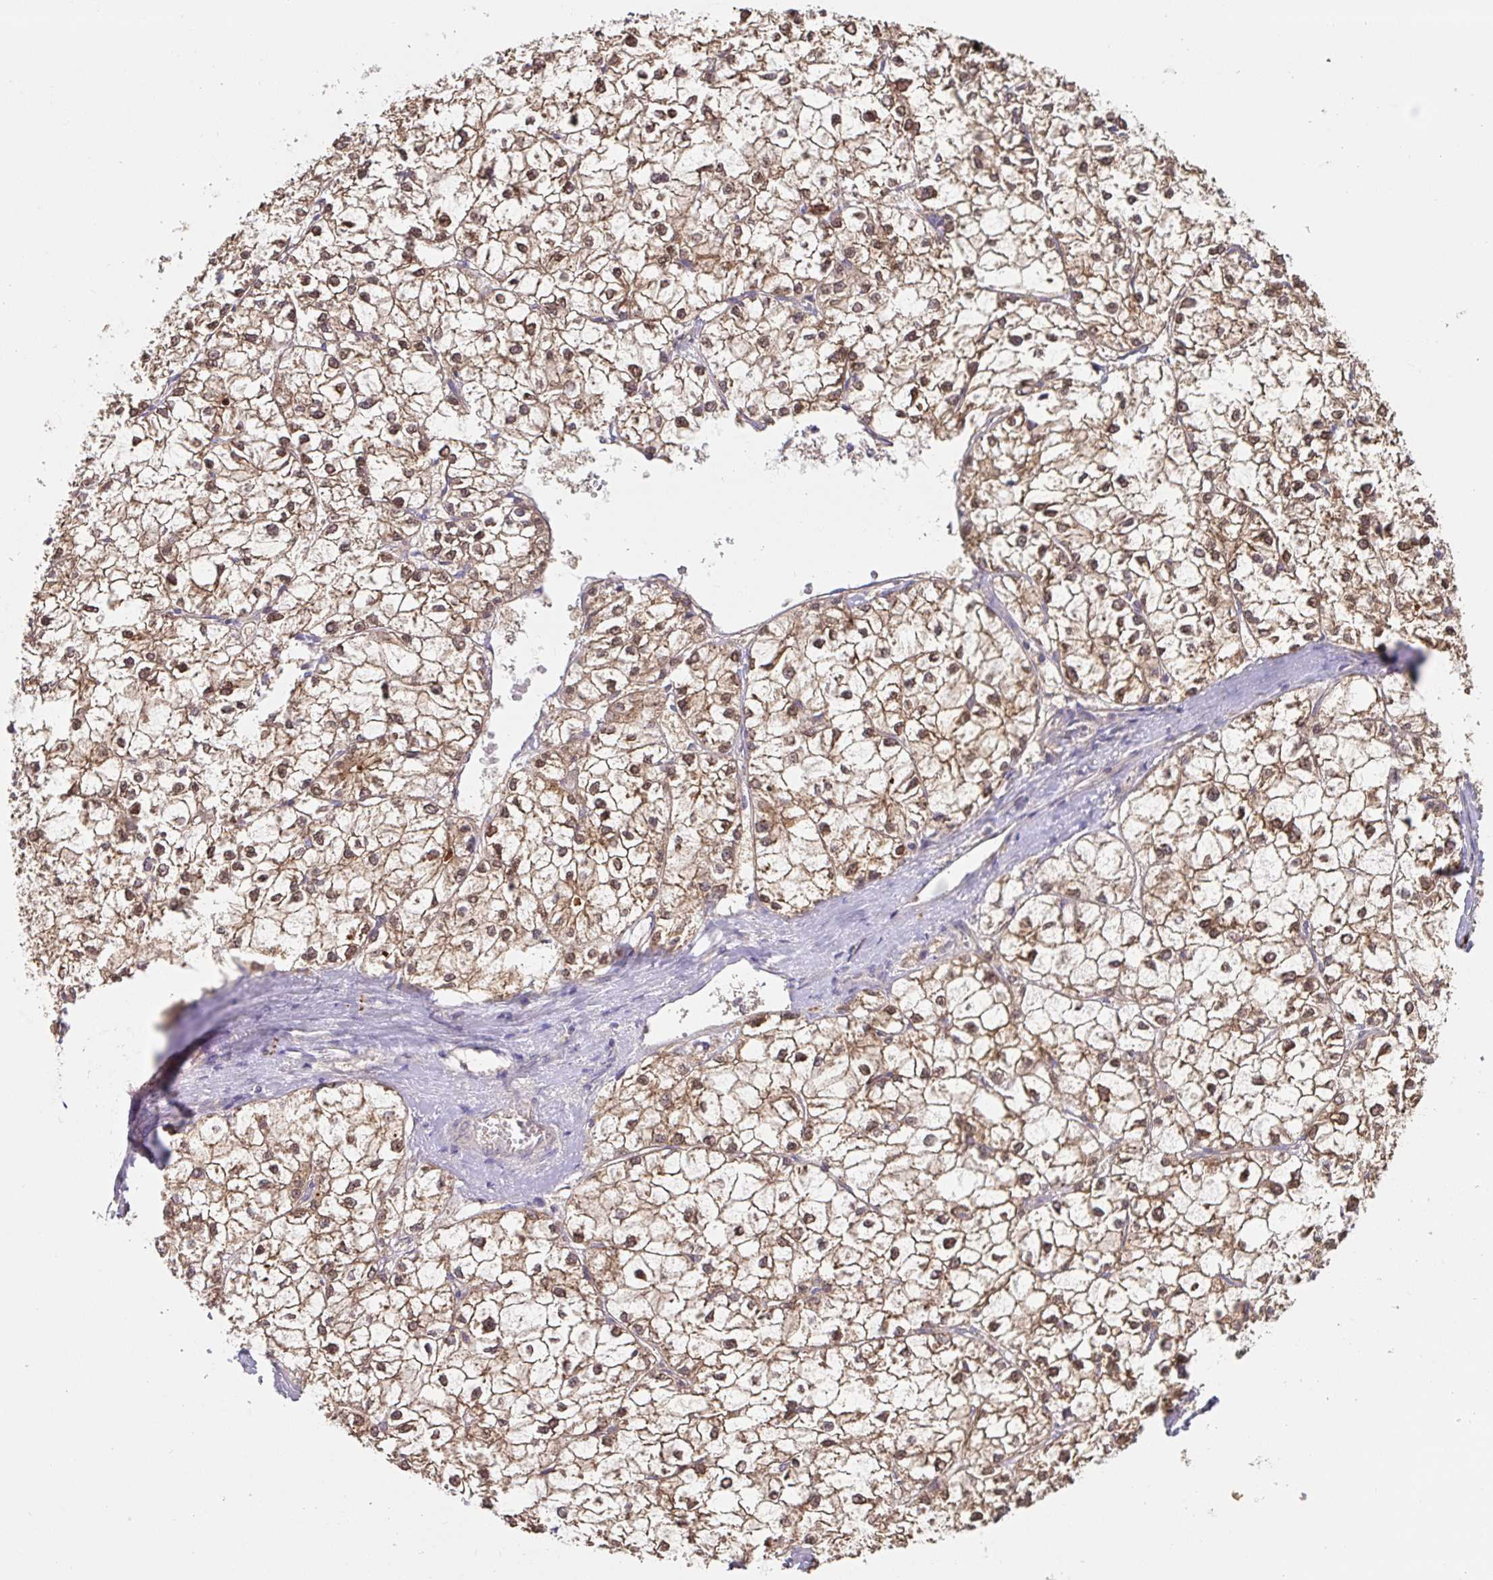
{"staining": {"intensity": "moderate", "quantity": ">75%", "location": "cytoplasmic/membranous"}, "tissue": "liver cancer", "cell_type": "Tumor cells", "image_type": "cancer", "snomed": [{"axis": "morphology", "description": "Carcinoma, Hepatocellular, NOS"}, {"axis": "topography", "description": "Liver"}], "caption": "About >75% of tumor cells in human liver cancer reveal moderate cytoplasmic/membranous protein positivity as visualized by brown immunohistochemical staining.", "gene": "HAGH", "patient": {"sex": "female", "age": 43}}